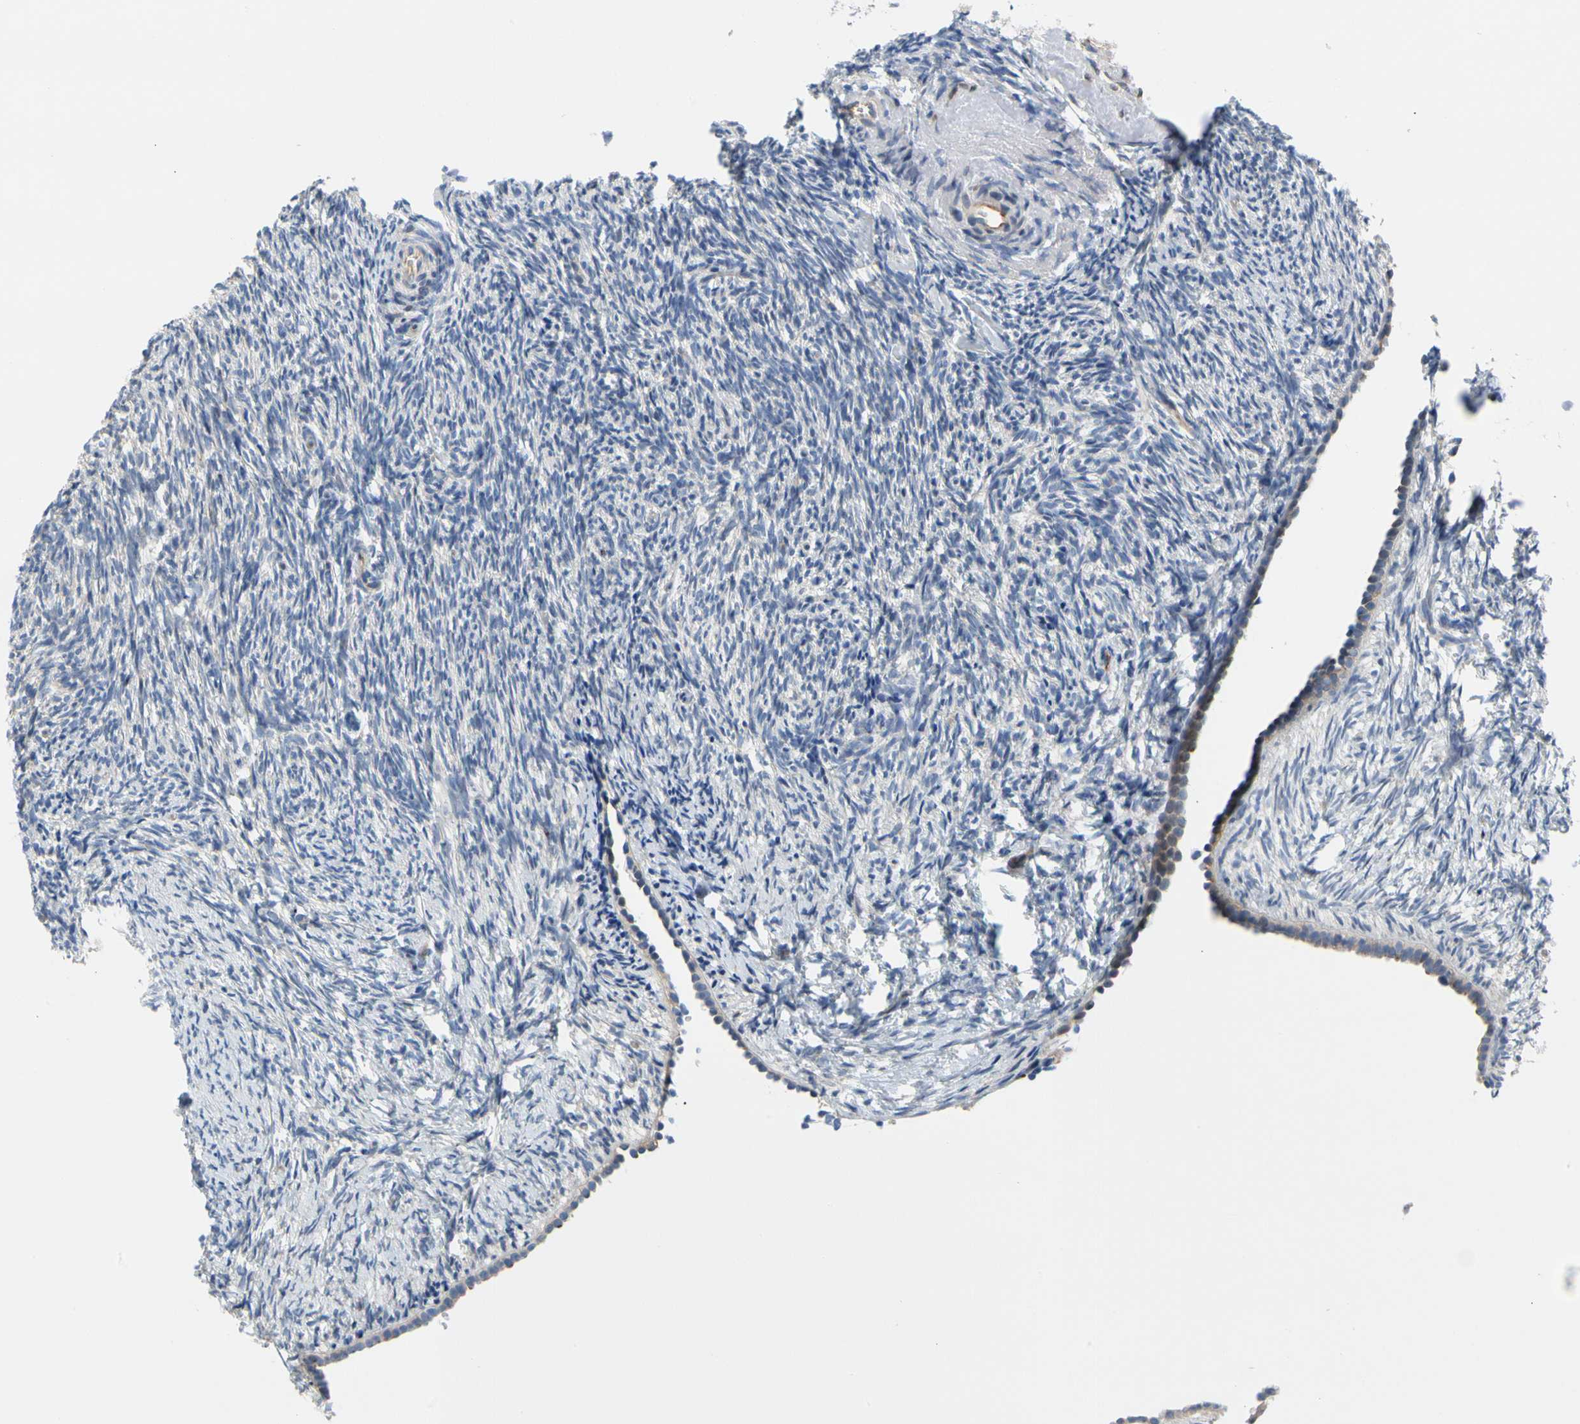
{"staining": {"intensity": "weak", "quantity": "<25%", "location": "cytoplasmic/membranous"}, "tissue": "ovary", "cell_type": "Ovarian stroma cells", "image_type": "normal", "snomed": [{"axis": "morphology", "description": "Normal tissue, NOS"}, {"axis": "topography", "description": "Ovary"}], "caption": "The image exhibits no staining of ovarian stroma cells in unremarkable ovary. (Stains: DAB (3,3'-diaminobenzidine) IHC with hematoxylin counter stain, Microscopy: brightfield microscopy at high magnification).", "gene": "ZNF236", "patient": {"sex": "female", "age": 60}}